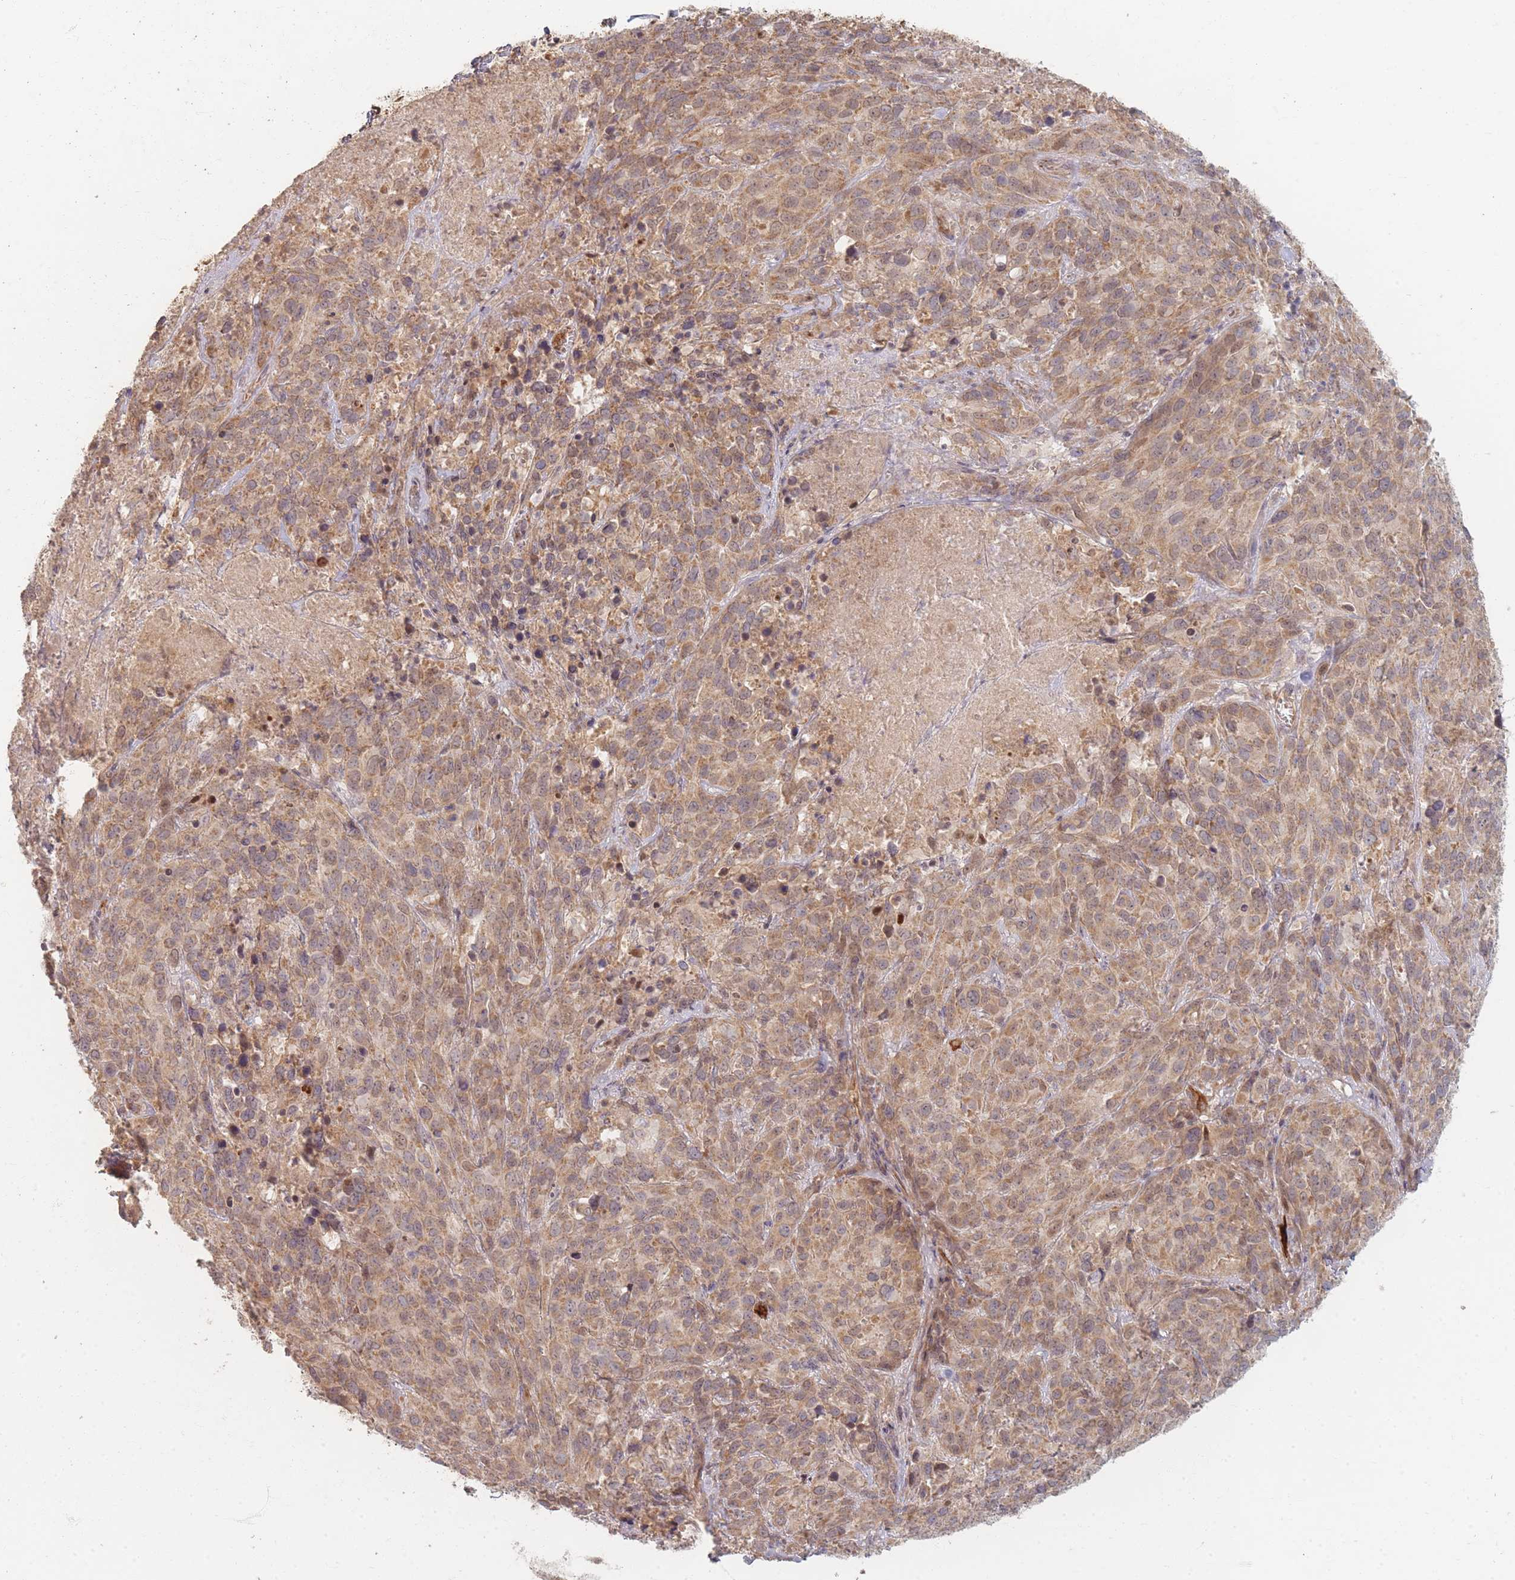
{"staining": {"intensity": "moderate", "quantity": ">75%", "location": "cytoplasmic/membranous"}, "tissue": "cervical cancer", "cell_type": "Tumor cells", "image_type": "cancer", "snomed": [{"axis": "morphology", "description": "Squamous cell carcinoma, NOS"}, {"axis": "topography", "description": "Cervix"}], "caption": "Protein staining displays moderate cytoplasmic/membranous positivity in approximately >75% of tumor cells in cervical cancer (squamous cell carcinoma).", "gene": "MRPS6", "patient": {"sex": "female", "age": 51}}